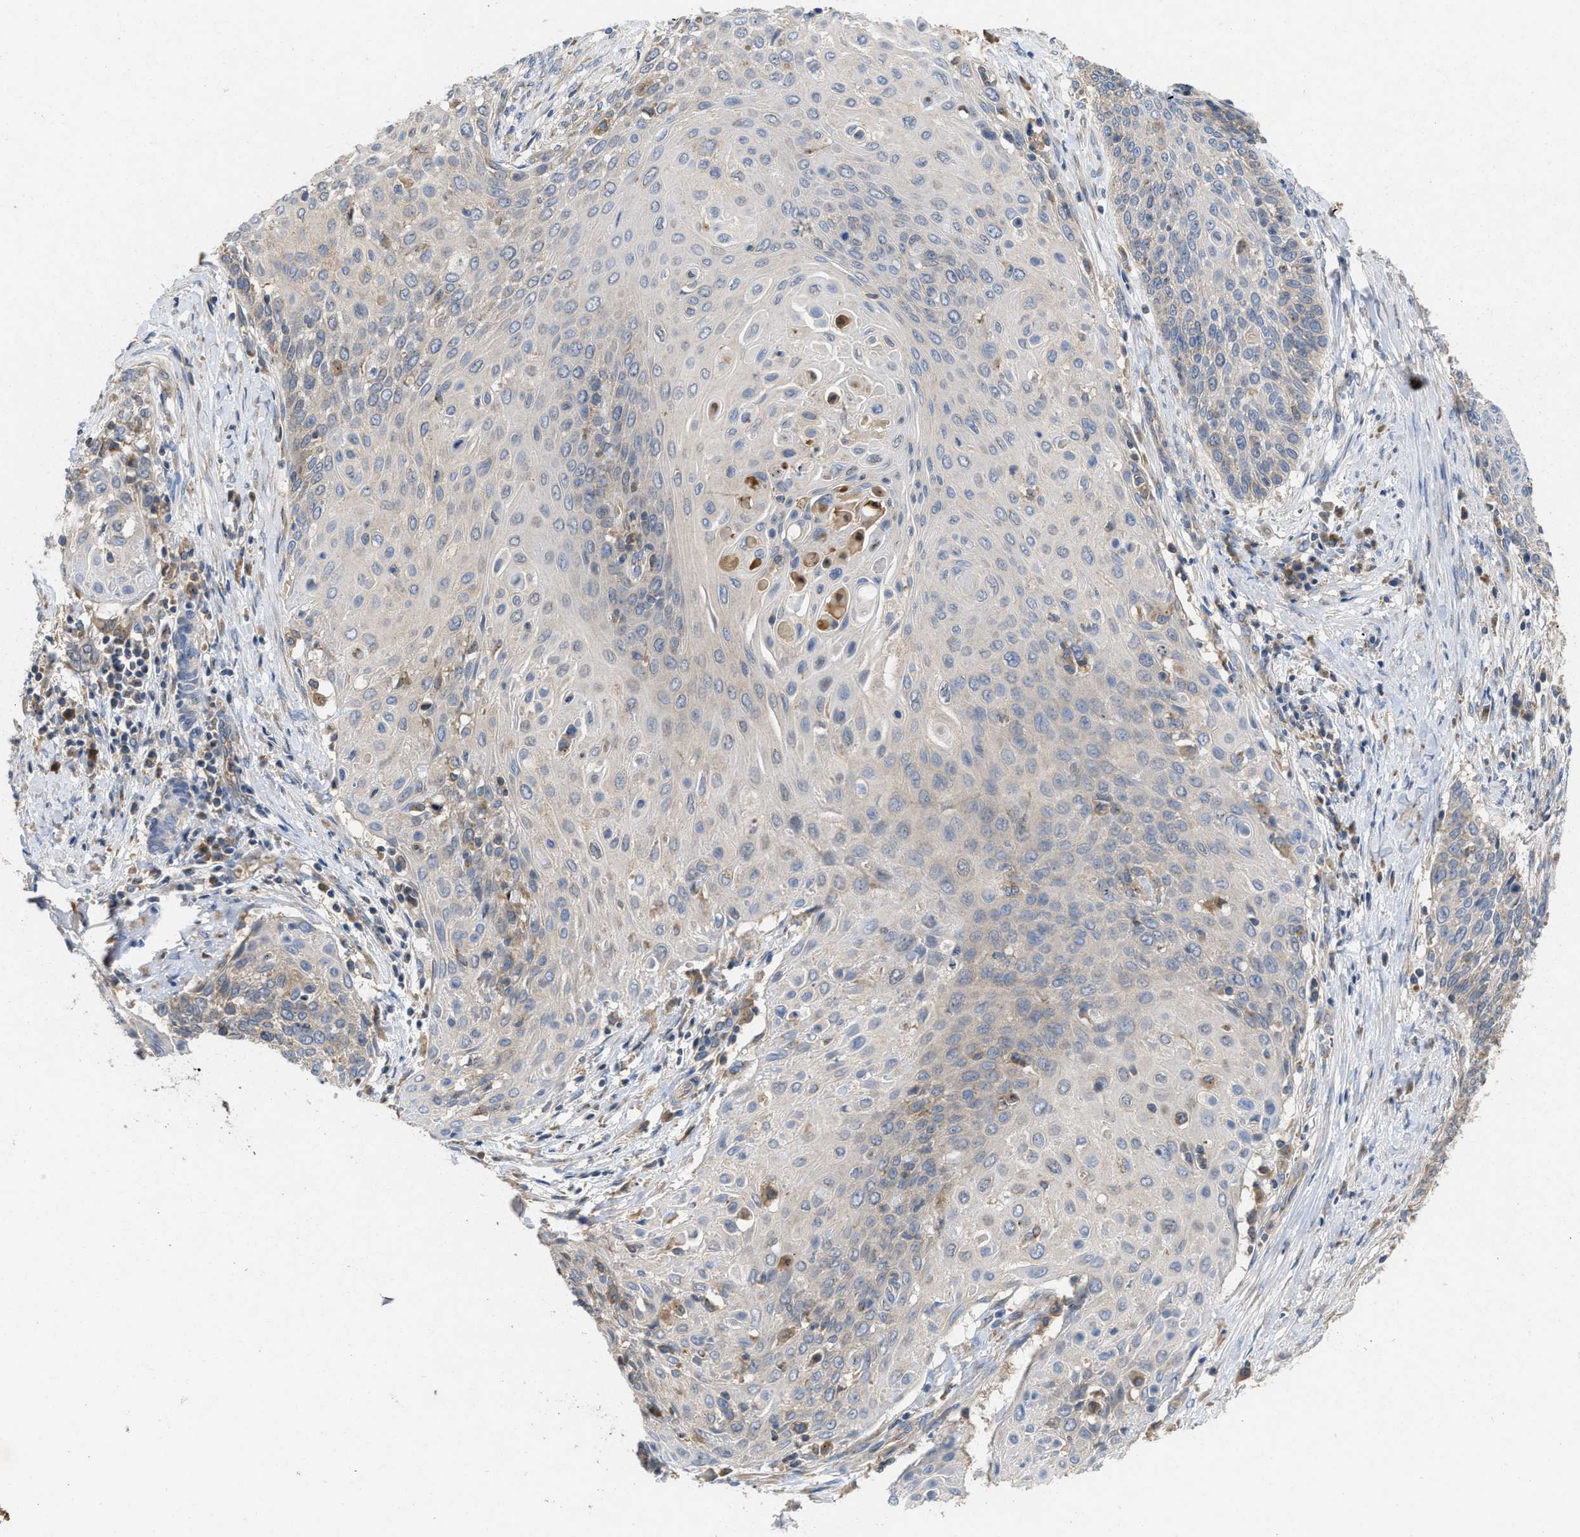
{"staining": {"intensity": "negative", "quantity": "none", "location": "none"}, "tissue": "cervical cancer", "cell_type": "Tumor cells", "image_type": "cancer", "snomed": [{"axis": "morphology", "description": "Squamous cell carcinoma, NOS"}, {"axis": "topography", "description": "Cervix"}], "caption": "A photomicrograph of cervical squamous cell carcinoma stained for a protein shows no brown staining in tumor cells. (DAB IHC with hematoxylin counter stain).", "gene": "RNF216", "patient": {"sex": "female", "age": 39}}